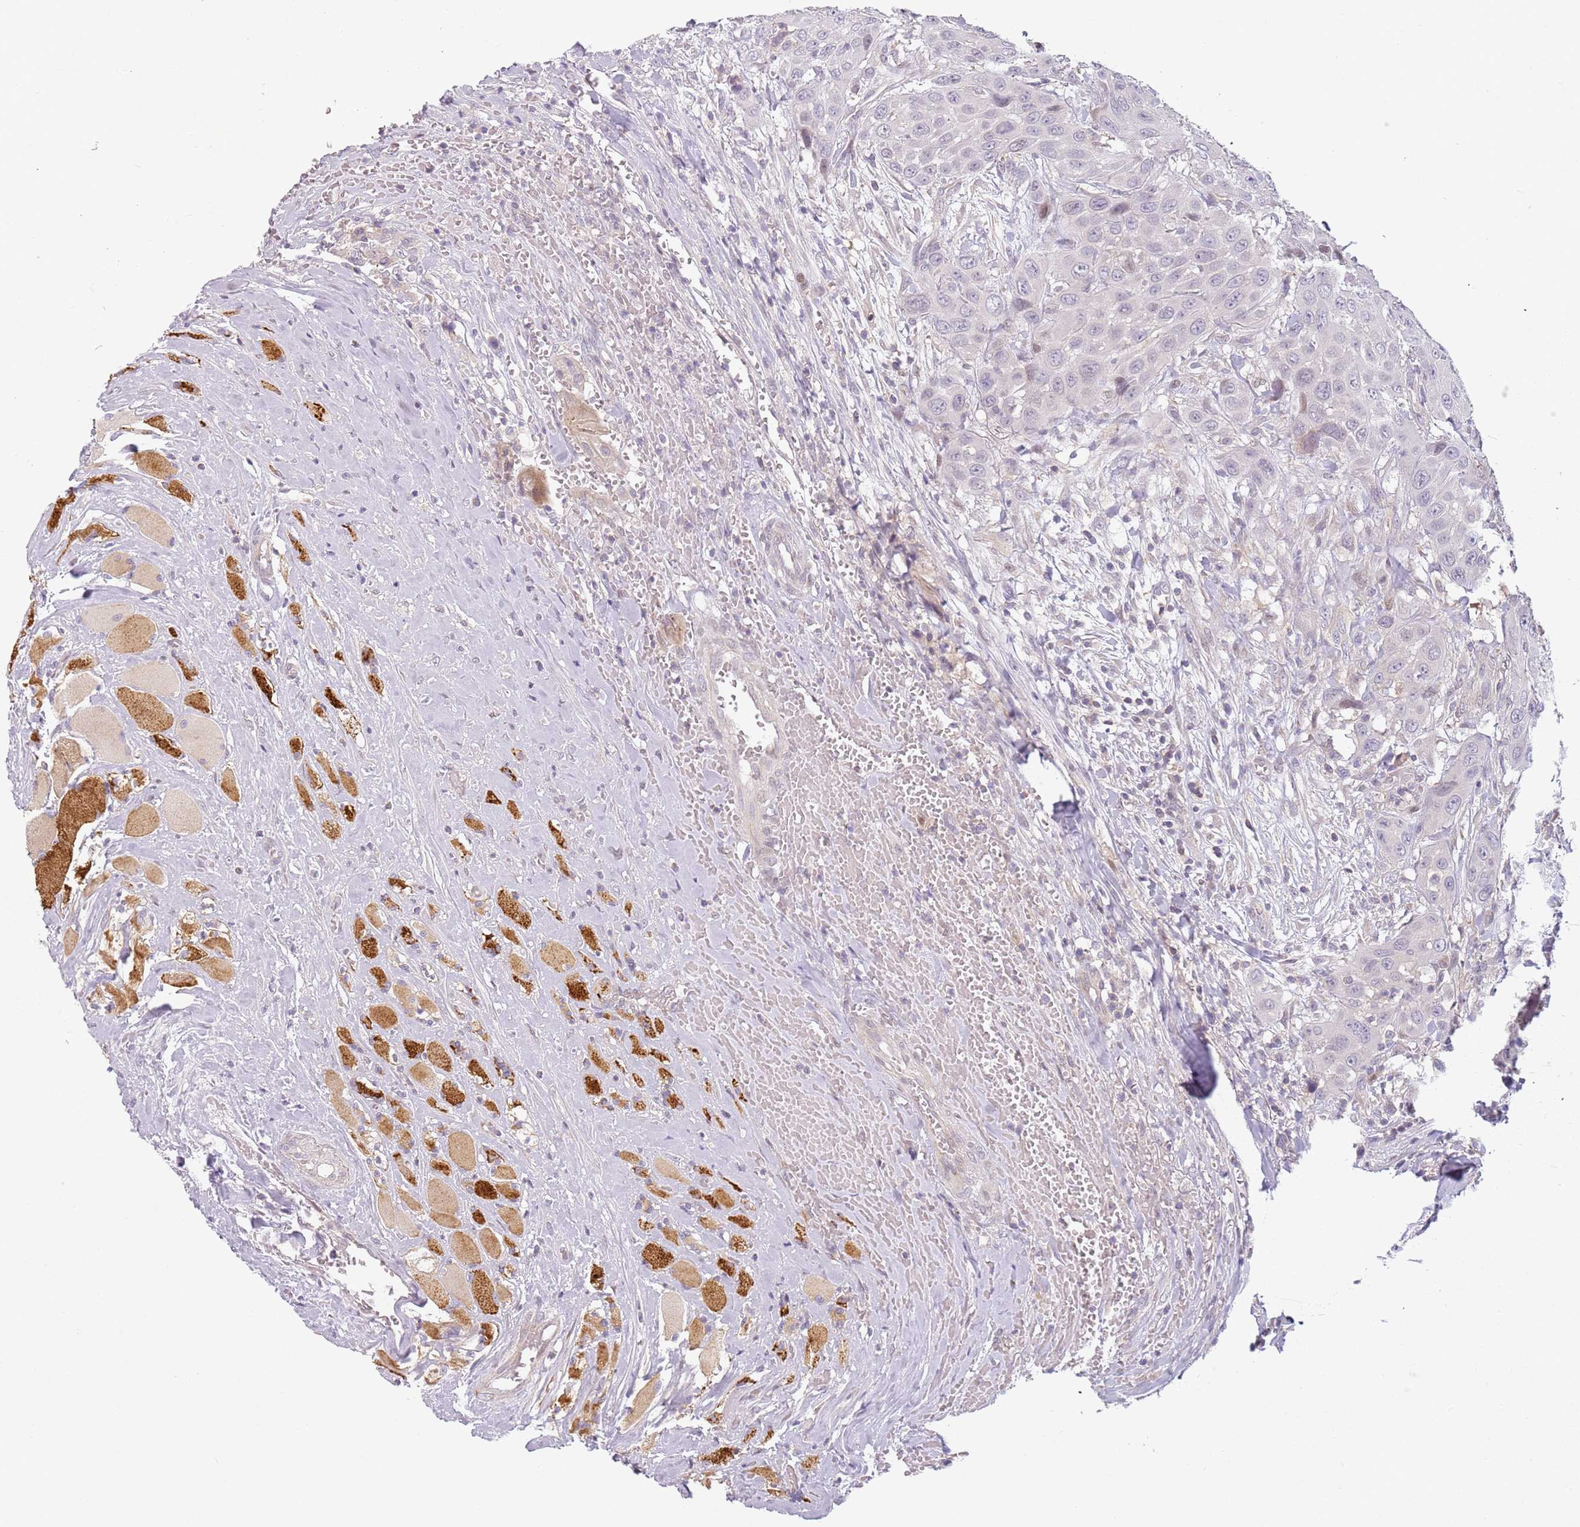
{"staining": {"intensity": "negative", "quantity": "none", "location": "none"}, "tissue": "head and neck cancer", "cell_type": "Tumor cells", "image_type": "cancer", "snomed": [{"axis": "morphology", "description": "Squamous cell carcinoma, NOS"}, {"axis": "topography", "description": "Head-Neck"}], "caption": "Immunohistochemical staining of head and neck cancer (squamous cell carcinoma) shows no significant expression in tumor cells. (DAB (3,3'-diaminobenzidine) IHC with hematoxylin counter stain).", "gene": "DEFB116", "patient": {"sex": "male", "age": 81}}